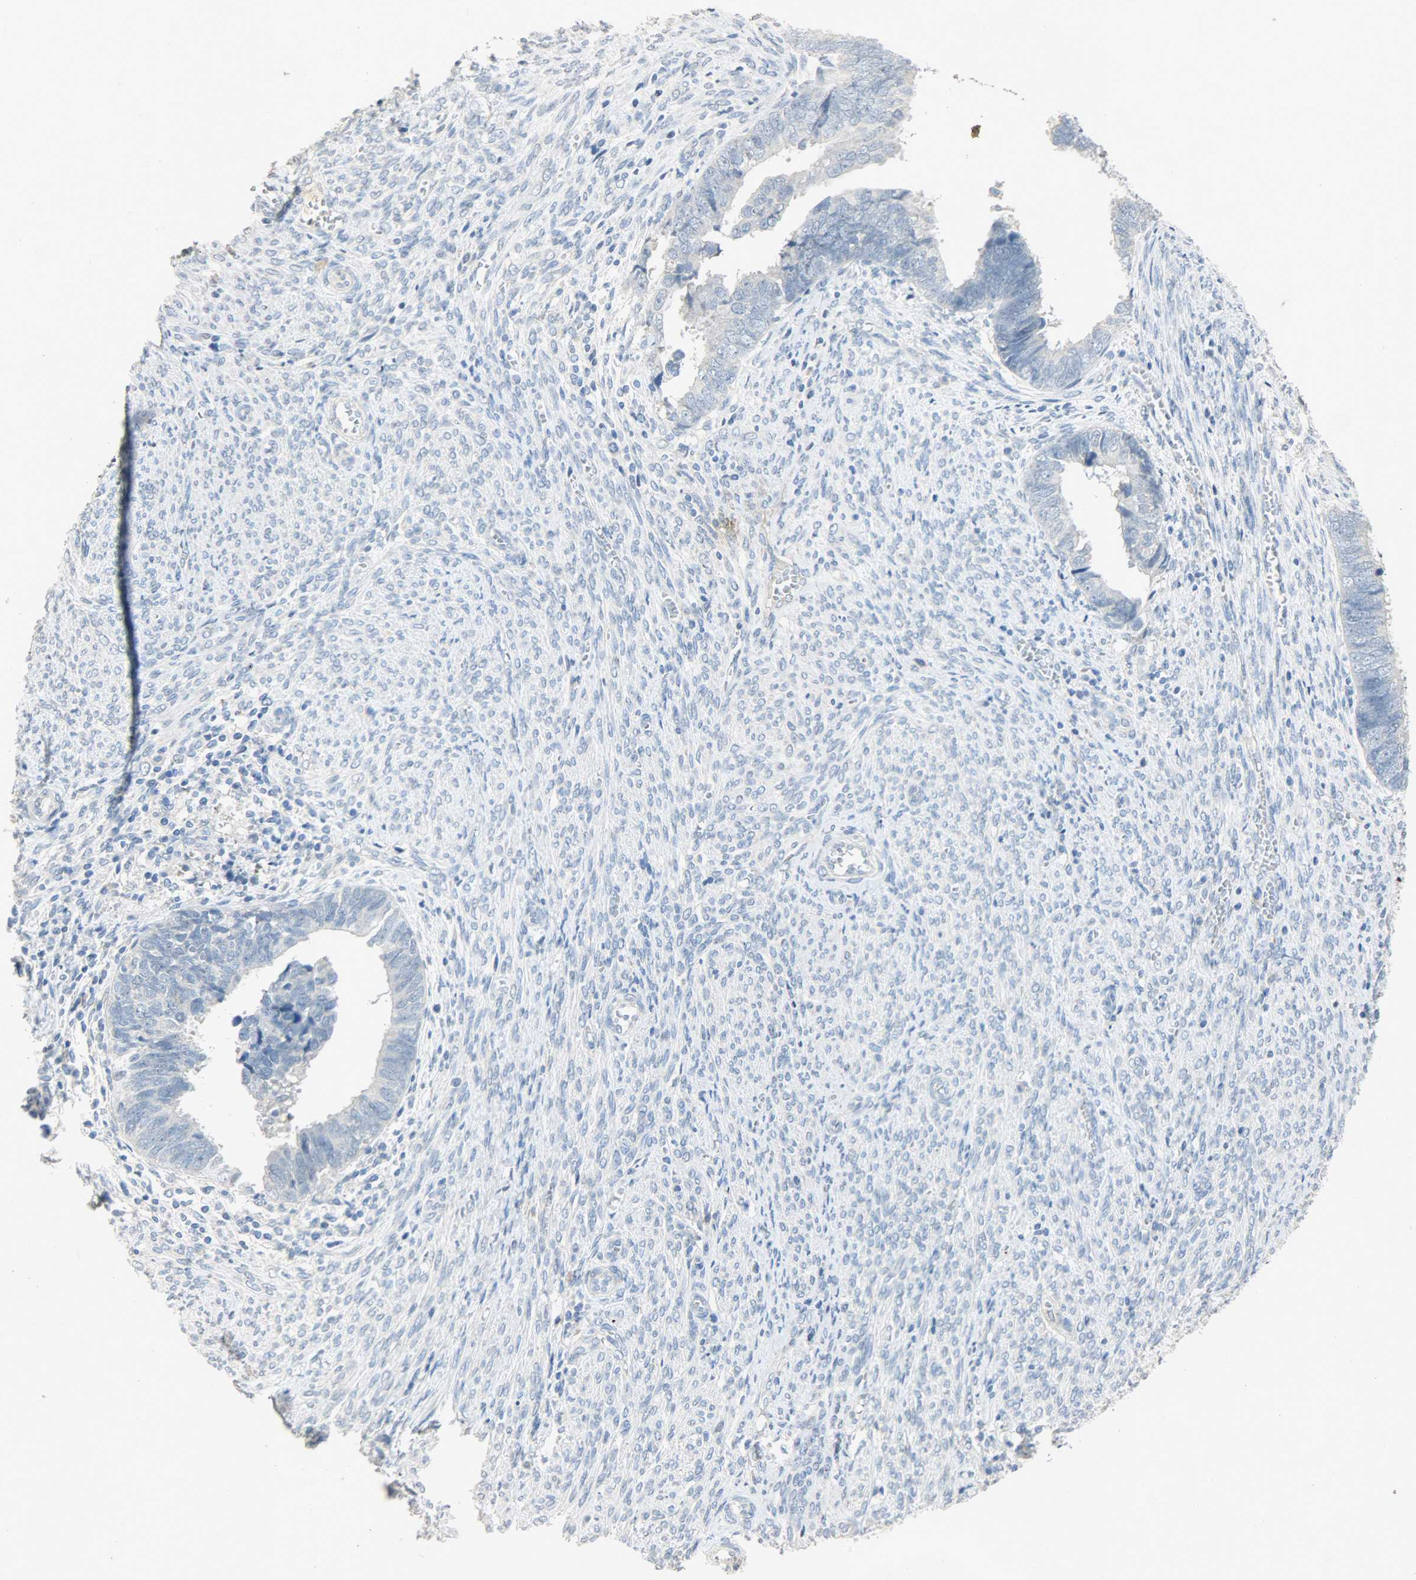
{"staining": {"intensity": "negative", "quantity": "none", "location": "none"}, "tissue": "endometrial cancer", "cell_type": "Tumor cells", "image_type": "cancer", "snomed": [{"axis": "morphology", "description": "Adenocarcinoma, NOS"}, {"axis": "topography", "description": "Endometrium"}], "caption": "An immunohistochemistry (IHC) histopathology image of endometrial cancer (adenocarcinoma) is shown. There is no staining in tumor cells of endometrial cancer (adenocarcinoma).", "gene": "DNAJB6", "patient": {"sex": "female", "age": 75}}